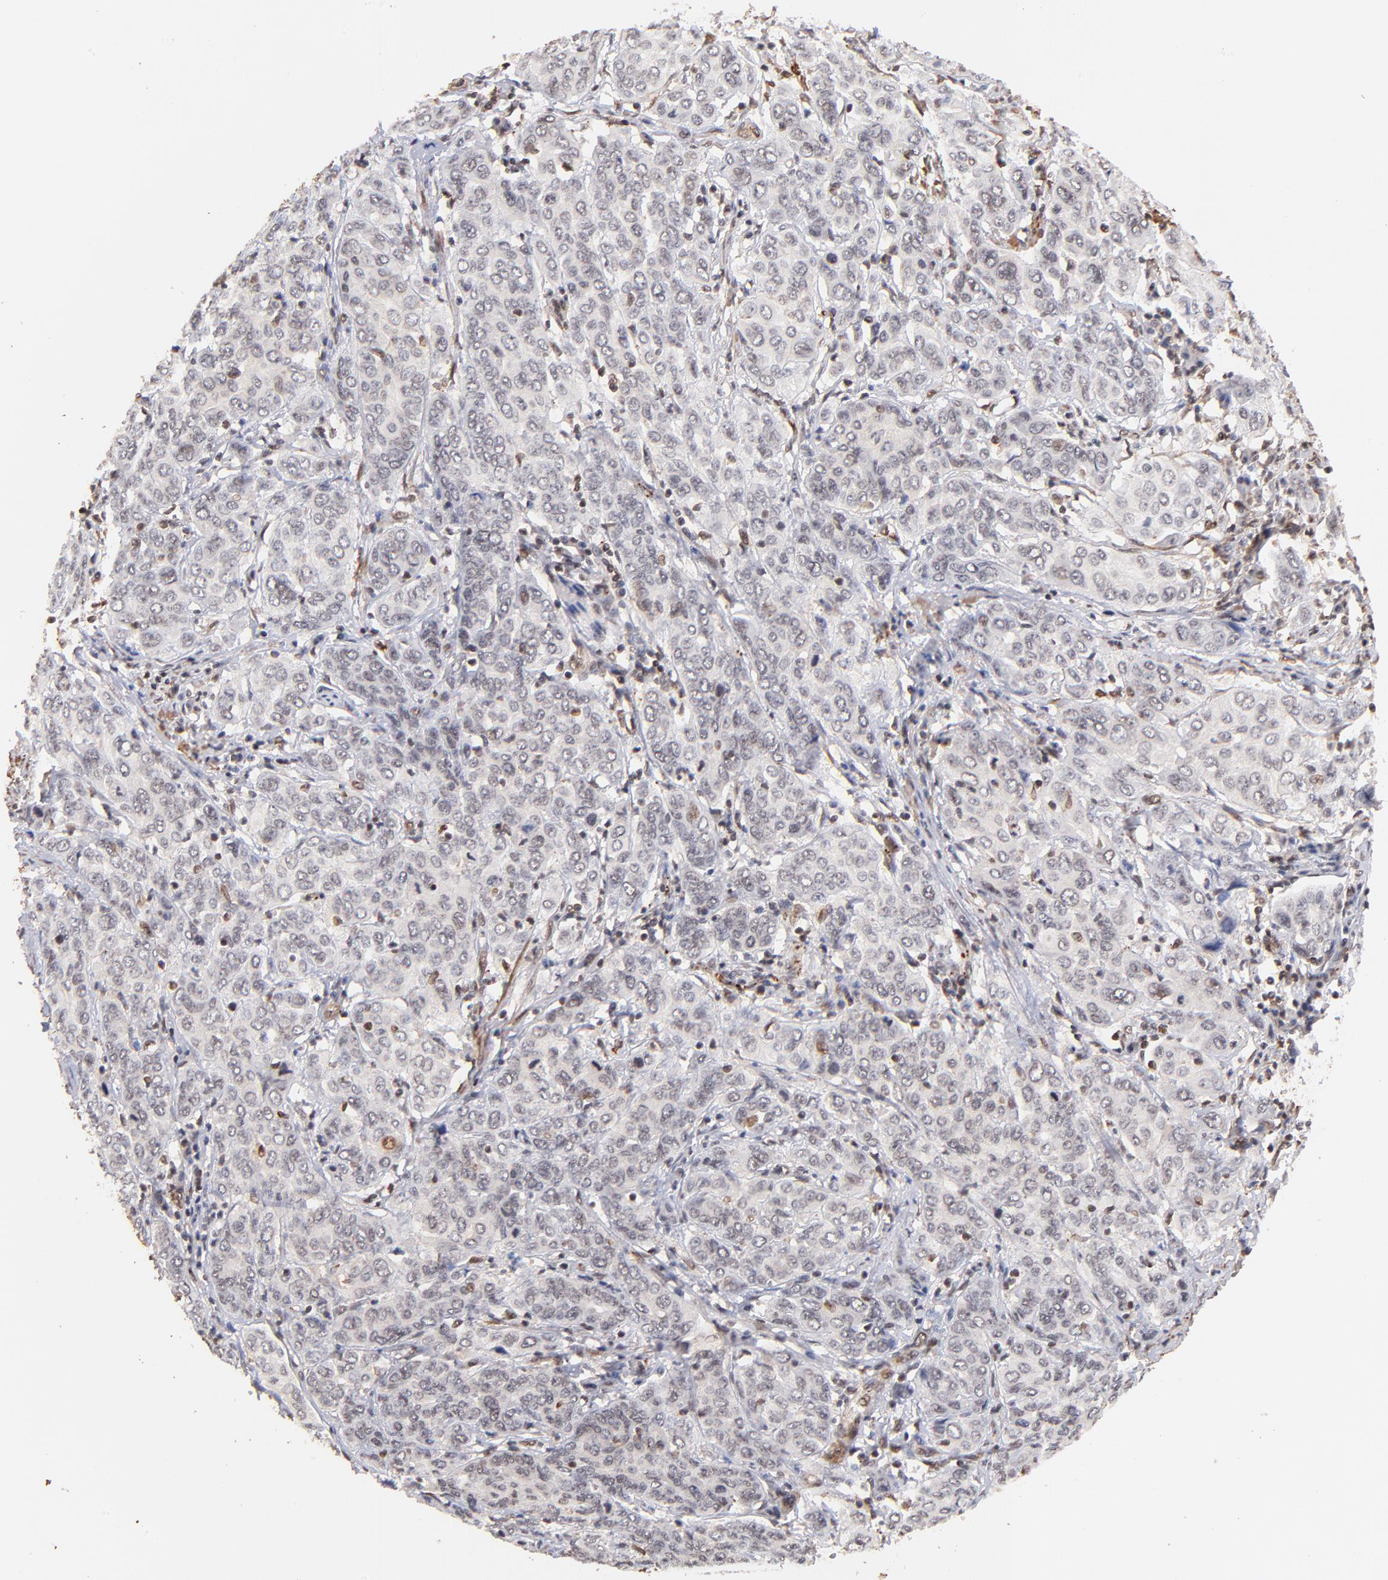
{"staining": {"intensity": "weak", "quantity": "<25%", "location": "nuclear"}, "tissue": "cervical cancer", "cell_type": "Tumor cells", "image_type": "cancer", "snomed": [{"axis": "morphology", "description": "Squamous cell carcinoma, NOS"}, {"axis": "topography", "description": "Cervix"}], "caption": "Human cervical cancer stained for a protein using immunohistochemistry reveals no expression in tumor cells.", "gene": "ZFP92", "patient": {"sex": "female", "age": 38}}